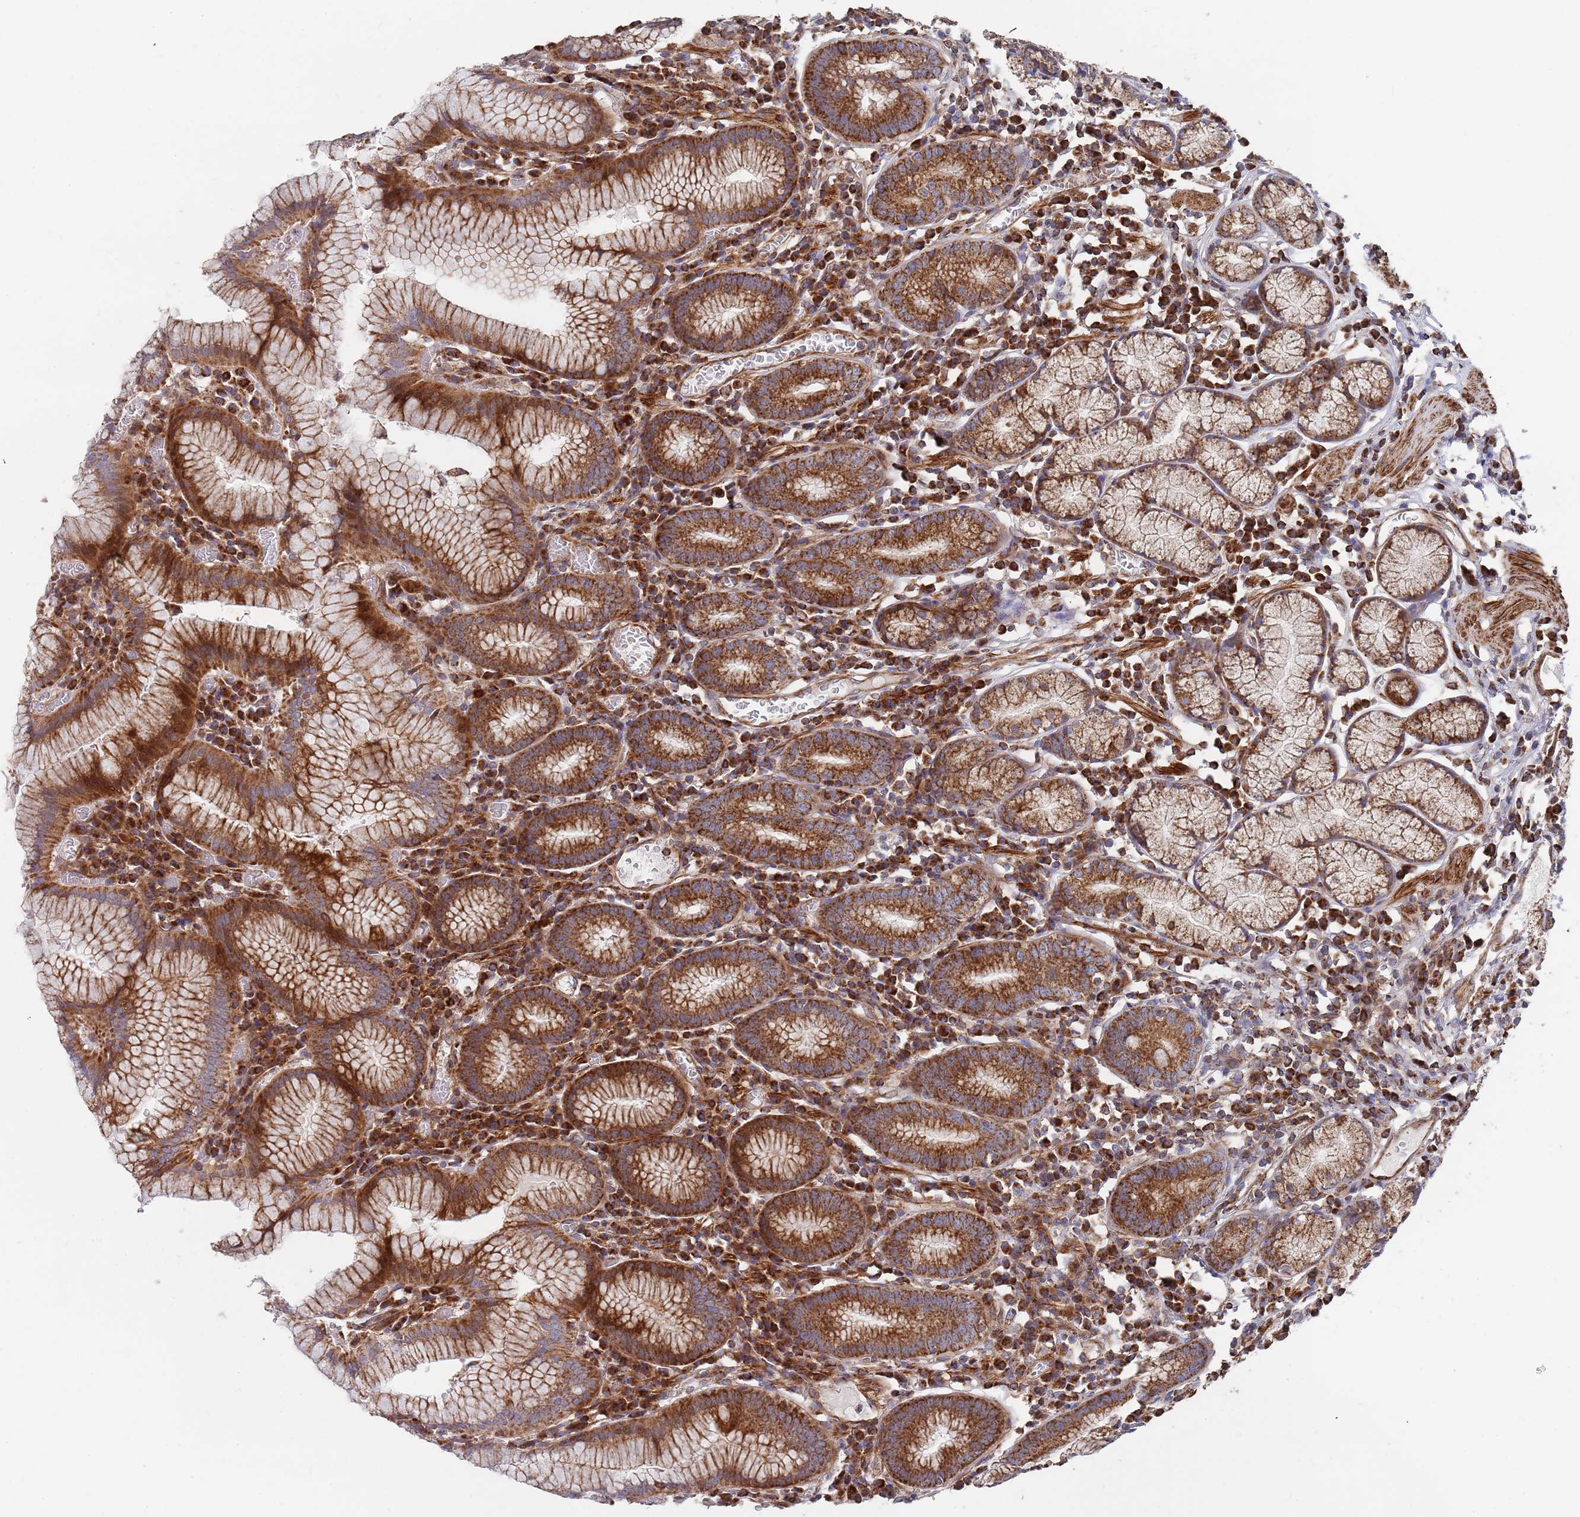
{"staining": {"intensity": "strong", "quantity": ">75%", "location": "cytoplasmic/membranous"}, "tissue": "stomach", "cell_type": "Glandular cells", "image_type": "normal", "snomed": [{"axis": "morphology", "description": "Normal tissue, NOS"}, {"axis": "topography", "description": "Stomach"}], "caption": "Immunohistochemistry (IHC) histopathology image of normal stomach stained for a protein (brown), which demonstrates high levels of strong cytoplasmic/membranous staining in approximately >75% of glandular cells.", "gene": "WDFY3", "patient": {"sex": "male", "age": 55}}